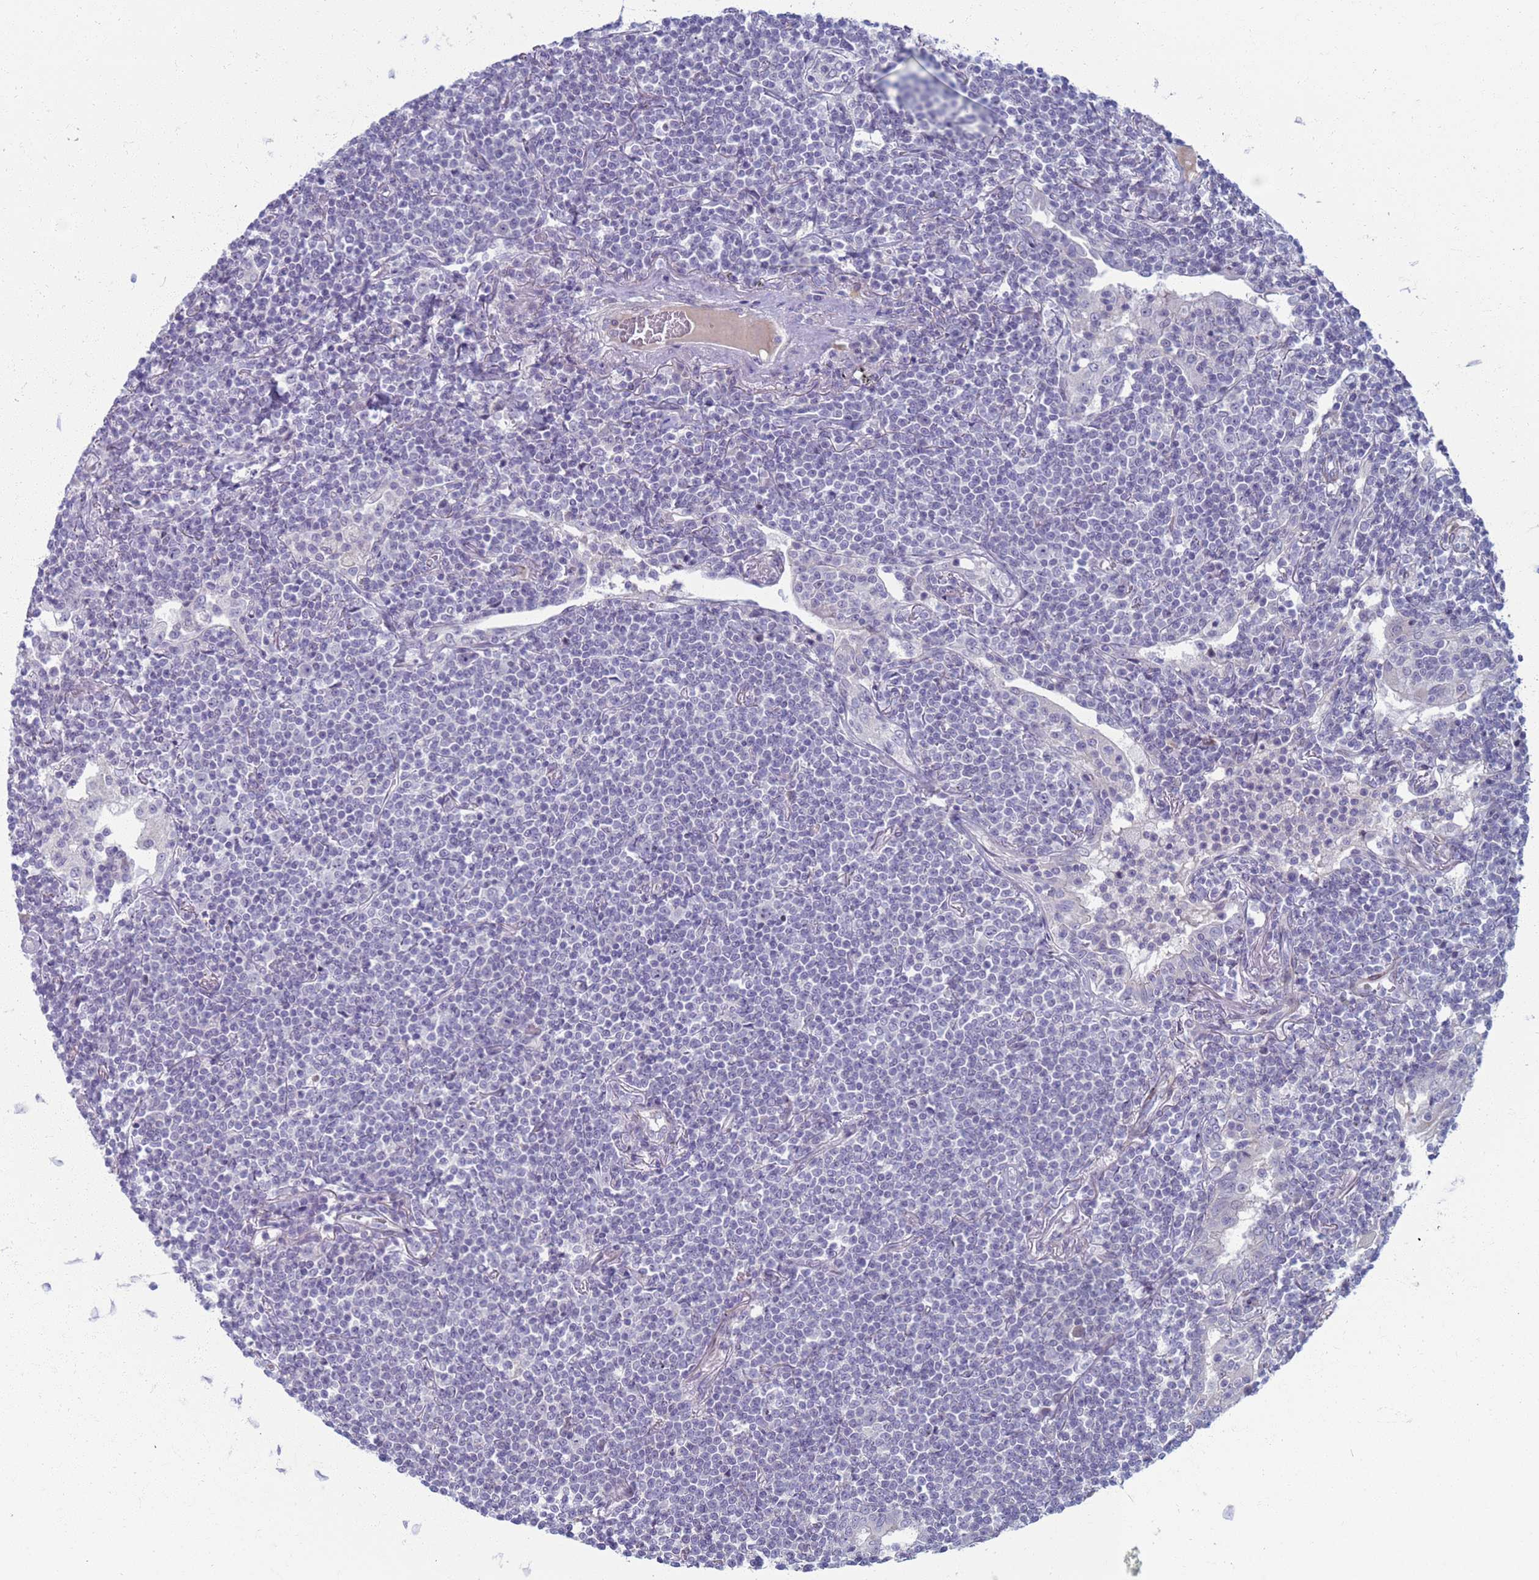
{"staining": {"intensity": "negative", "quantity": "none", "location": "none"}, "tissue": "lymphoma", "cell_type": "Tumor cells", "image_type": "cancer", "snomed": [{"axis": "morphology", "description": "Malignant lymphoma, non-Hodgkin's type, Low grade"}, {"axis": "topography", "description": "Lung"}], "caption": "An immunohistochemistry (IHC) histopathology image of malignant lymphoma, non-Hodgkin's type (low-grade) is shown. There is no staining in tumor cells of malignant lymphoma, non-Hodgkin's type (low-grade).", "gene": "CLCA2", "patient": {"sex": "female", "age": 71}}